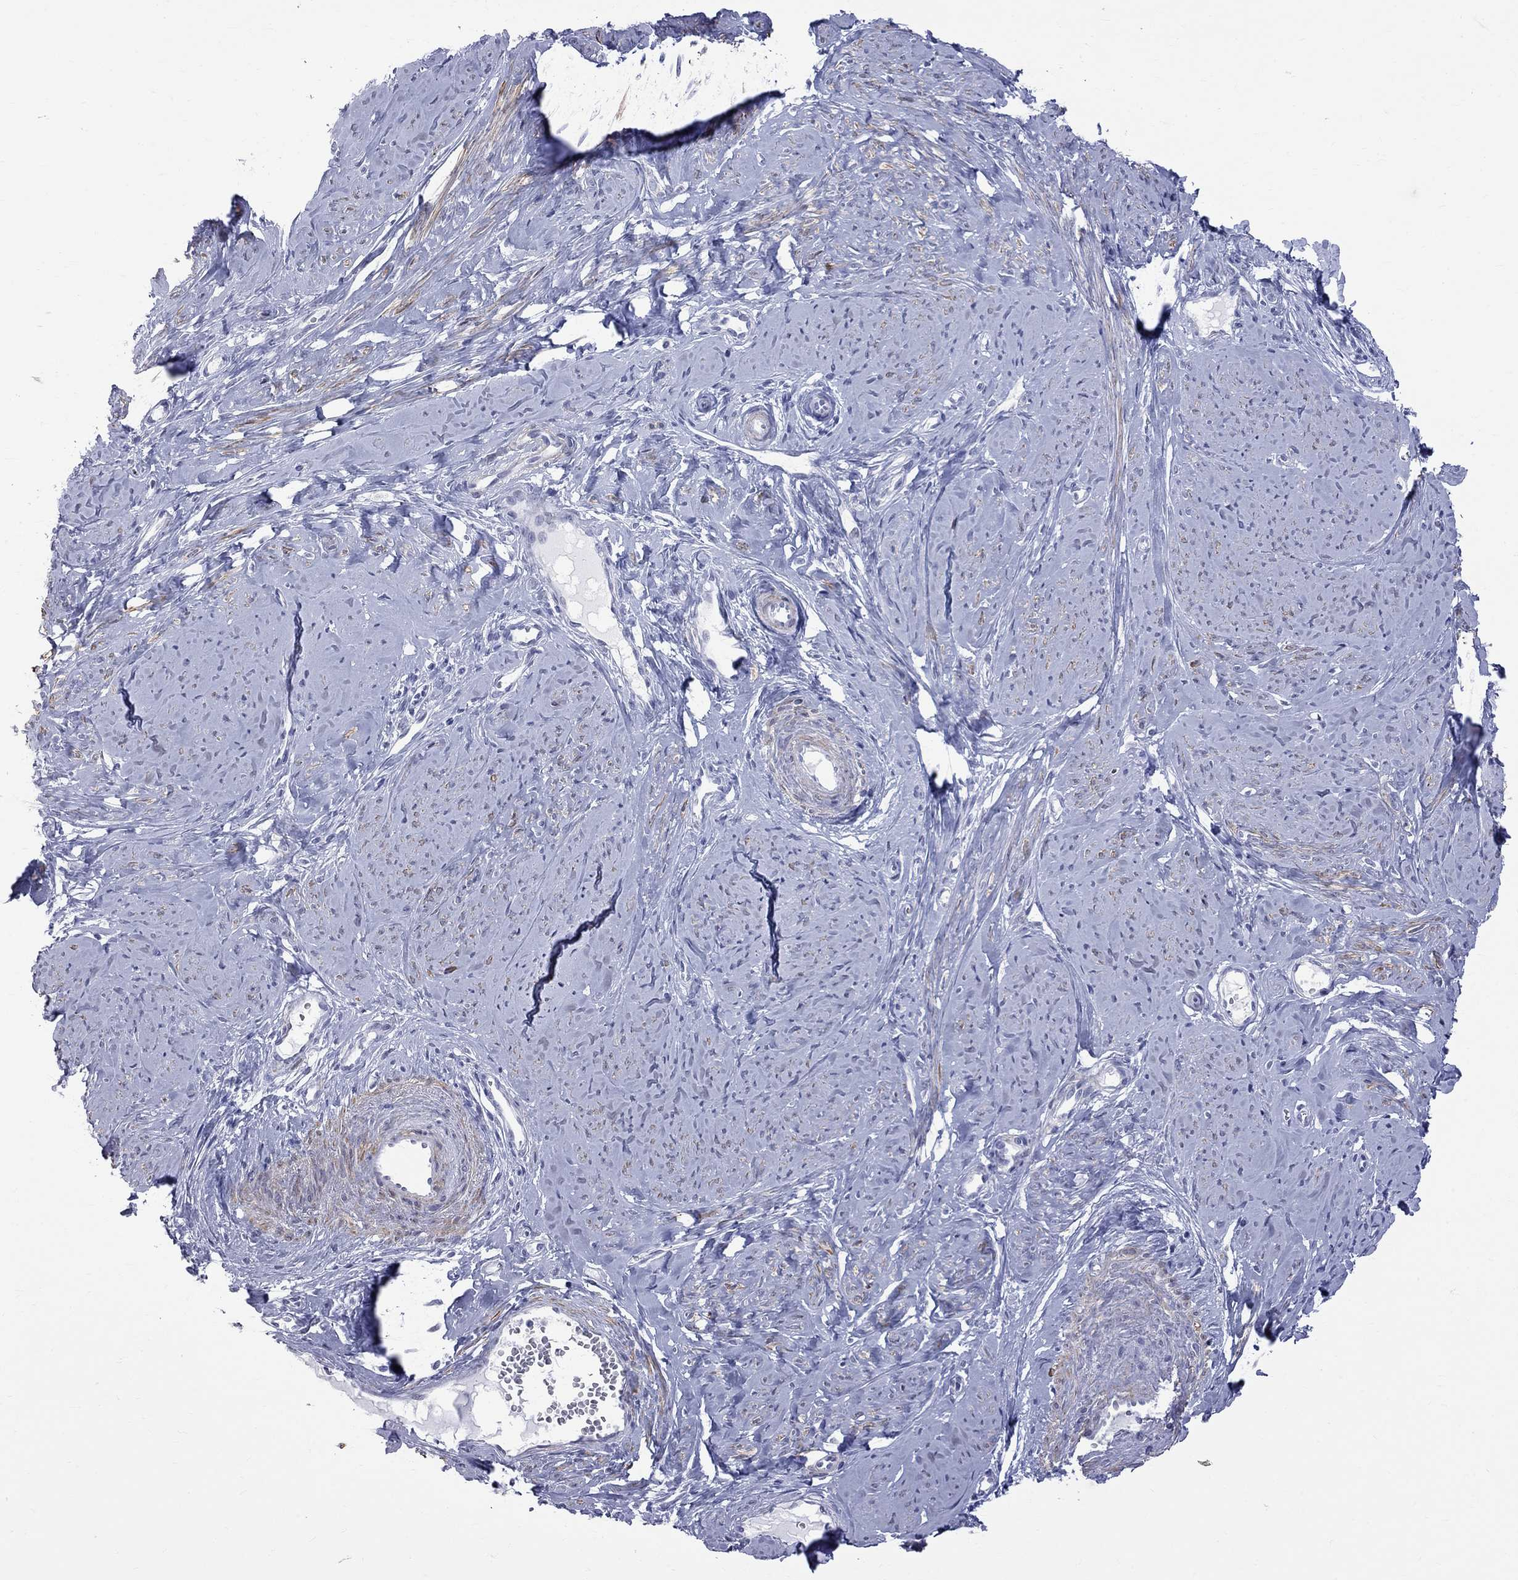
{"staining": {"intensity": "moderate", "quantity": "<25%", "location": "cytoplasmic/membranous"}, "tissue": "smooth muscle", "cell_type": "Smooth muscle cells", "image_type": "normal", "snomed": [{"axis": "morphology", "description": "Normal tissue, NOS"}, {"axis": "topography", "description": "Smooth muscle"}], "caption": "Smooth muscle cells display moderate cytoplasmic/membranous staining in about <25% of cells in normal smooth muscle.", "gene": "BPIFB1", "patient": {"sex": "female", "age": 48}}